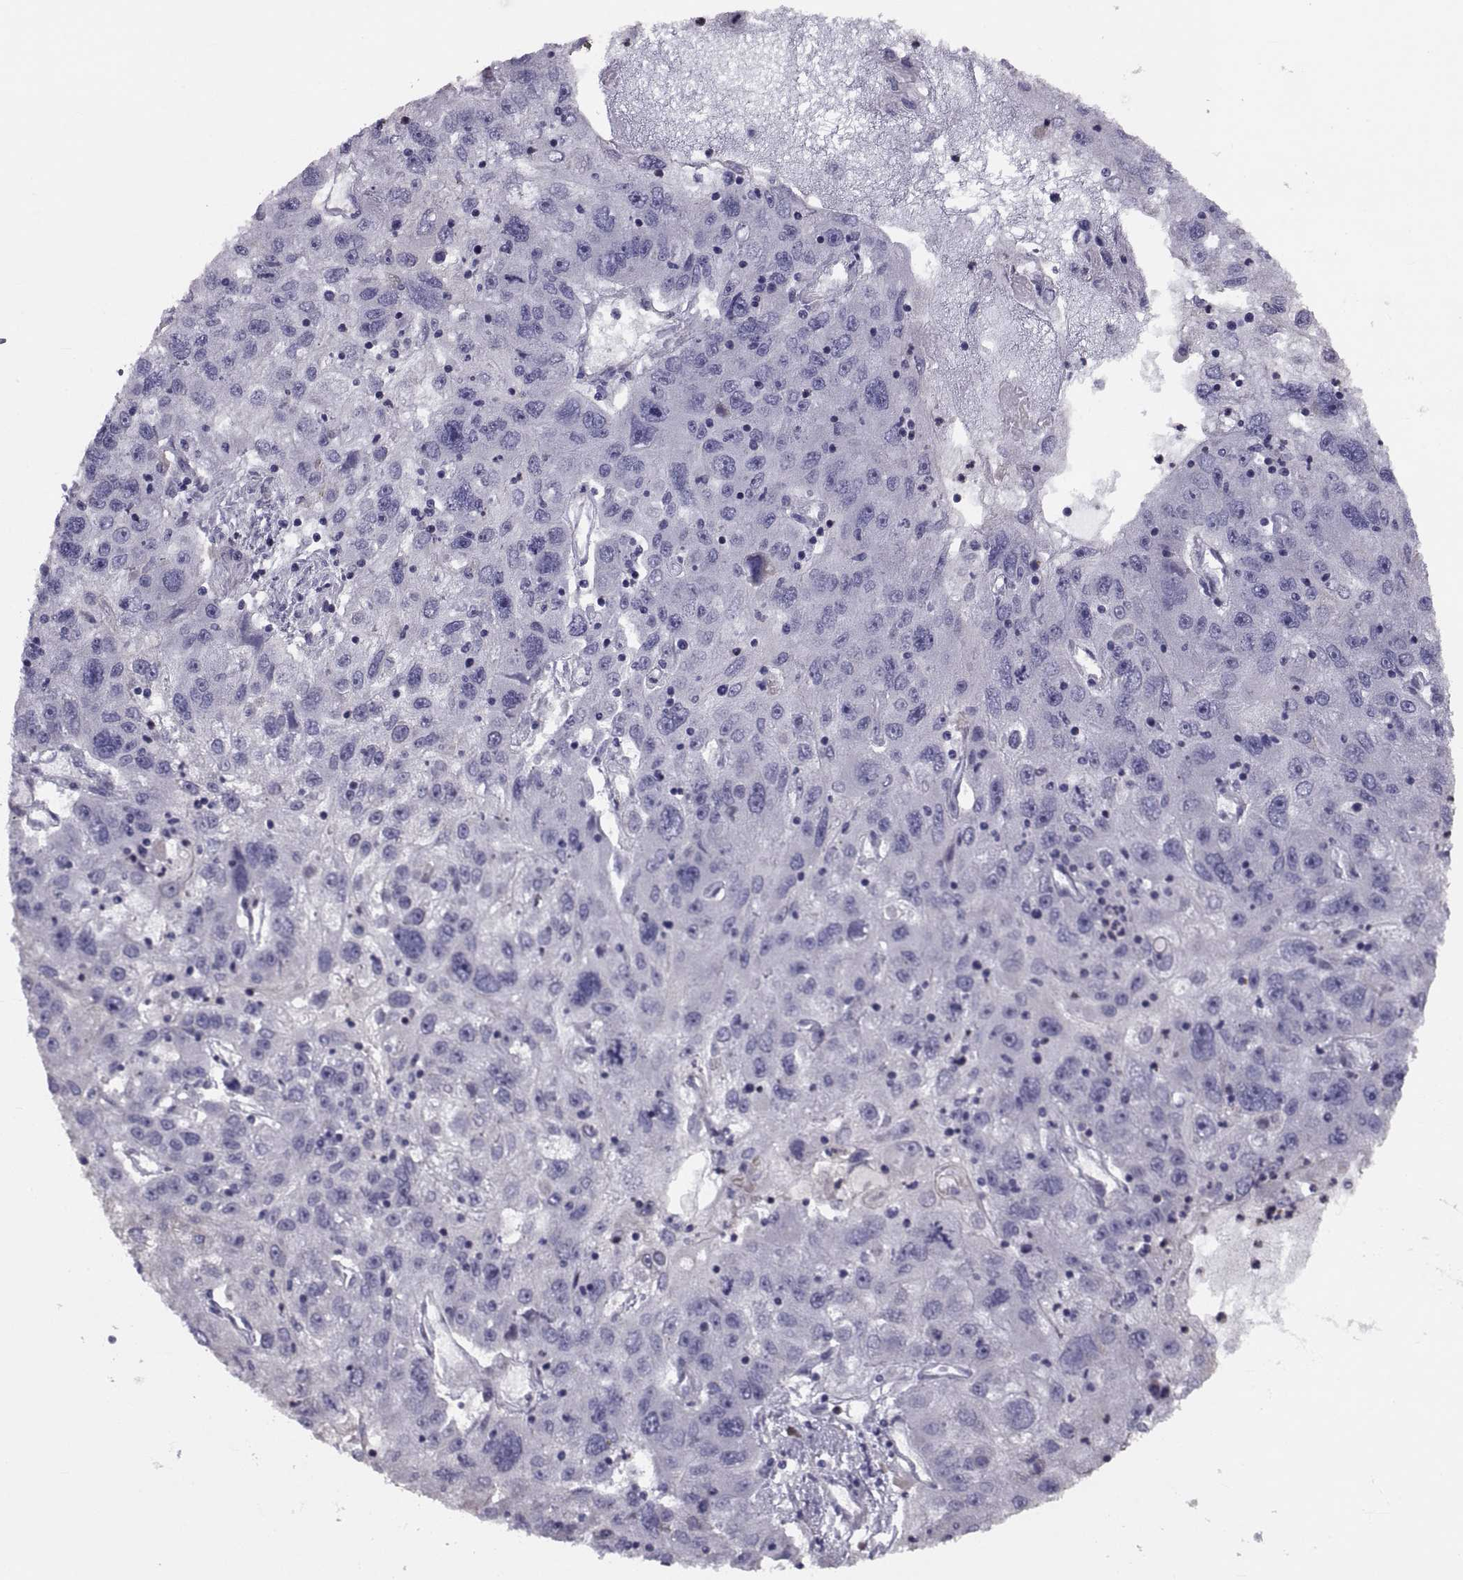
{"staining": {"intensity": "negative", "quantity": "none", "location": "none"}, "tissue": "stomach cancer", "cell_type": "Tumor cells", "image_type": "cancer", "snomed": [{"axis": "morphology", "description": "Adenocarcinoma, NOS"}, {"axis": "topography", "description": "Stomach"}], "caption": "Immunohistochemical staining of stomach cancer (adenocarcinoma) reveals no significant expression in tumor cells.", "gene": "ANO1", "patient": {"sex": "male", "age": 56}}